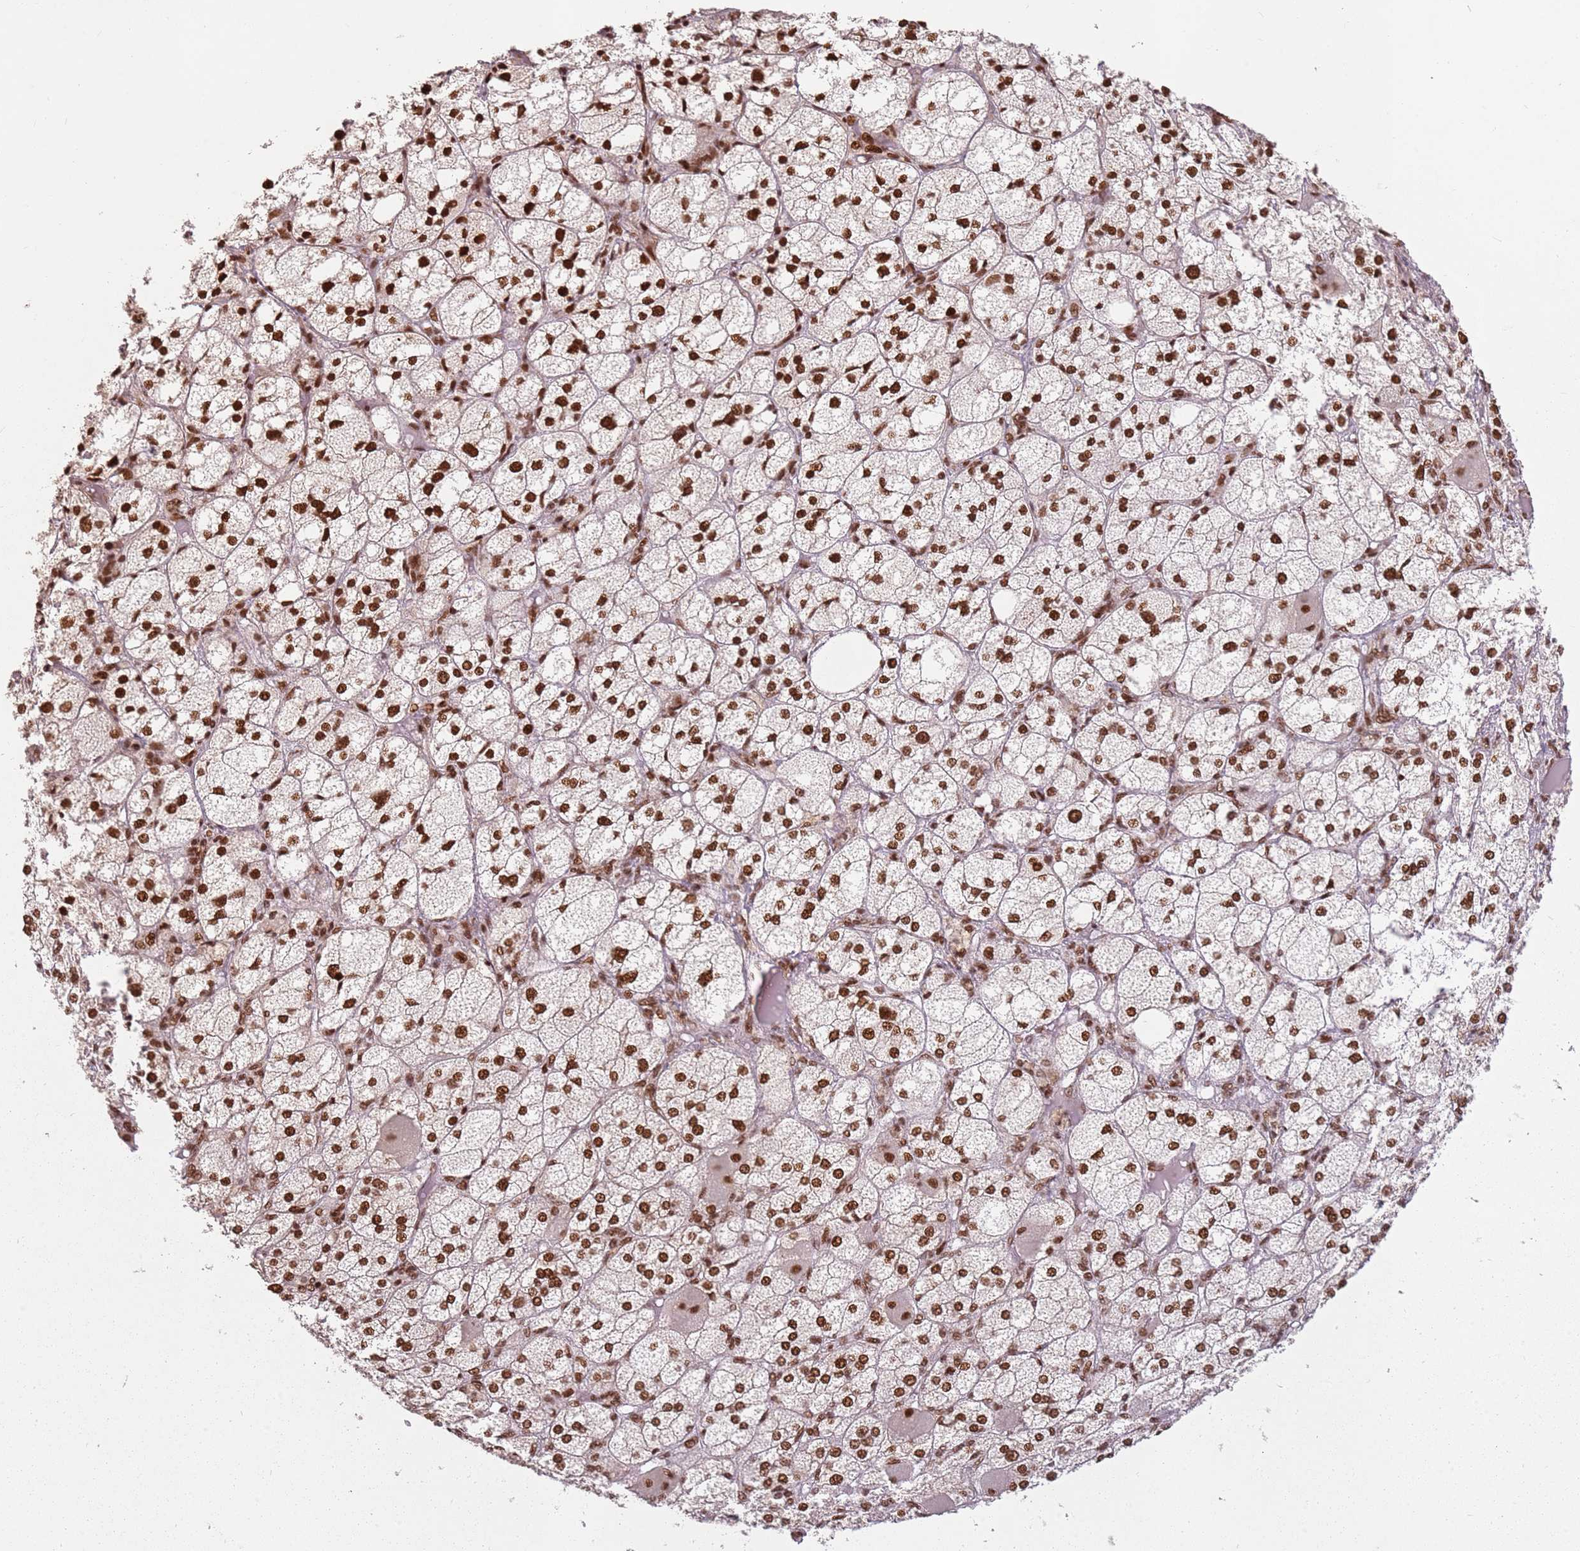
{"staining": {"intensity": "strong", "quantity": ">75%", "location": "nuclear"}, "tissue": "adrenal gland", "cell_type": "Glandular cells", "image_type": "normal", "snomed": [{"axis": "morphology", "description": "Normal tissue, NOS"}, {"axis": "topography", "description": "Adrenal gland"}], "caption": "Immunohistochemical staining of normal human adrenal gland demonstrates high levels of strong nuclear staining in about >75% of glandular cells. The staining is performed using DAB (3,3'-diaminobenzidine) brown chromogen to label protein expression. The nuclei are counter-stained blue using hematoxylin.", "gene": "TENT4A", "patient": {"sex": "female", "age": 61}}